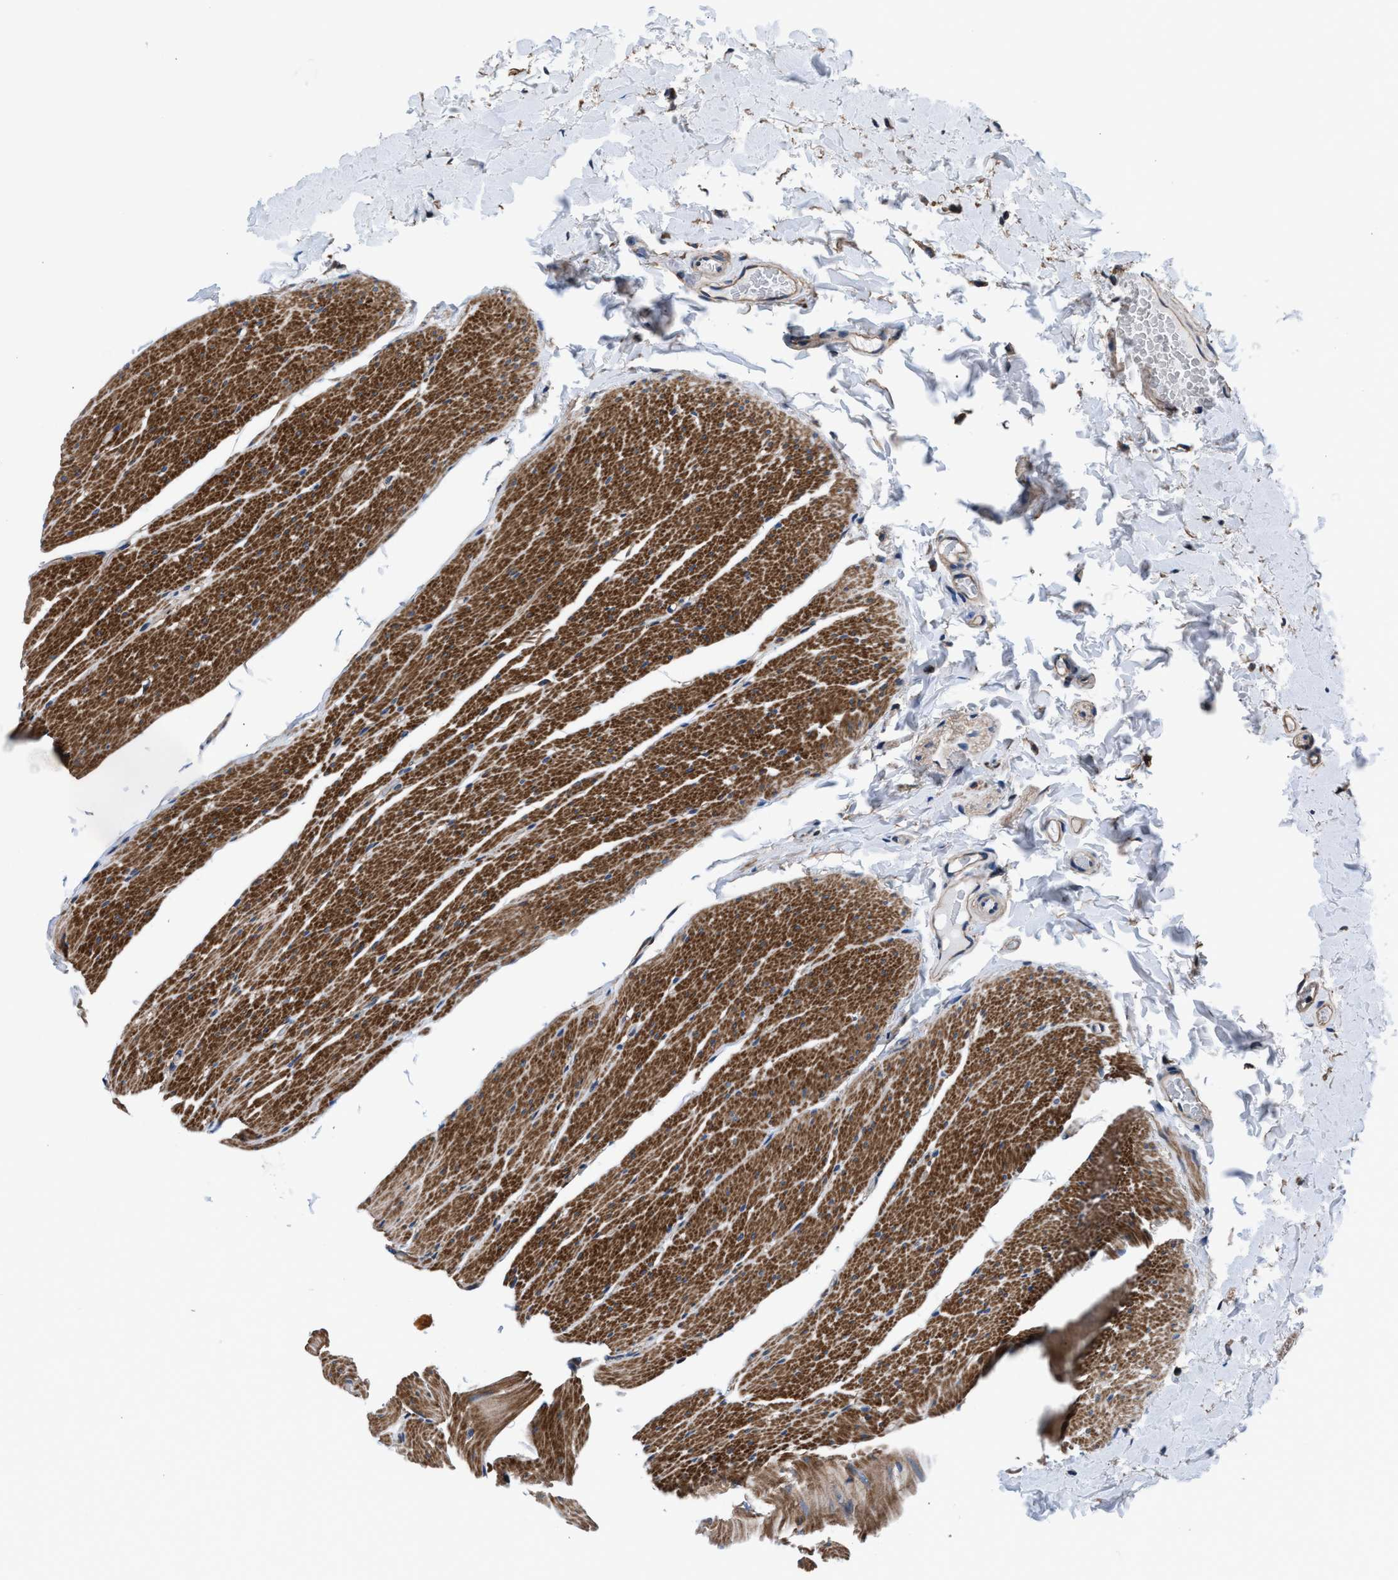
{"staining": {"intensity": "weak", "quantity": "25%-75%", "location": "cytoplasmic/membranous"}, "tissue": "colon", "cell_type": "Endothelial cells", "image_type": "normal", "snomed": [{"axis": "morphology", "description": "Normal tissue, NOS"}, {"axis": "topography", "description": "Colon"}], "caption": "Unremarkable colon was stained to show a protein in brown. There is low levels of weak cytoplasmic/membranous staining in approximately 25%-75% of endothelial cells.", "gene": "NKTR", "patient": {"sex": "female", "age": 56}}